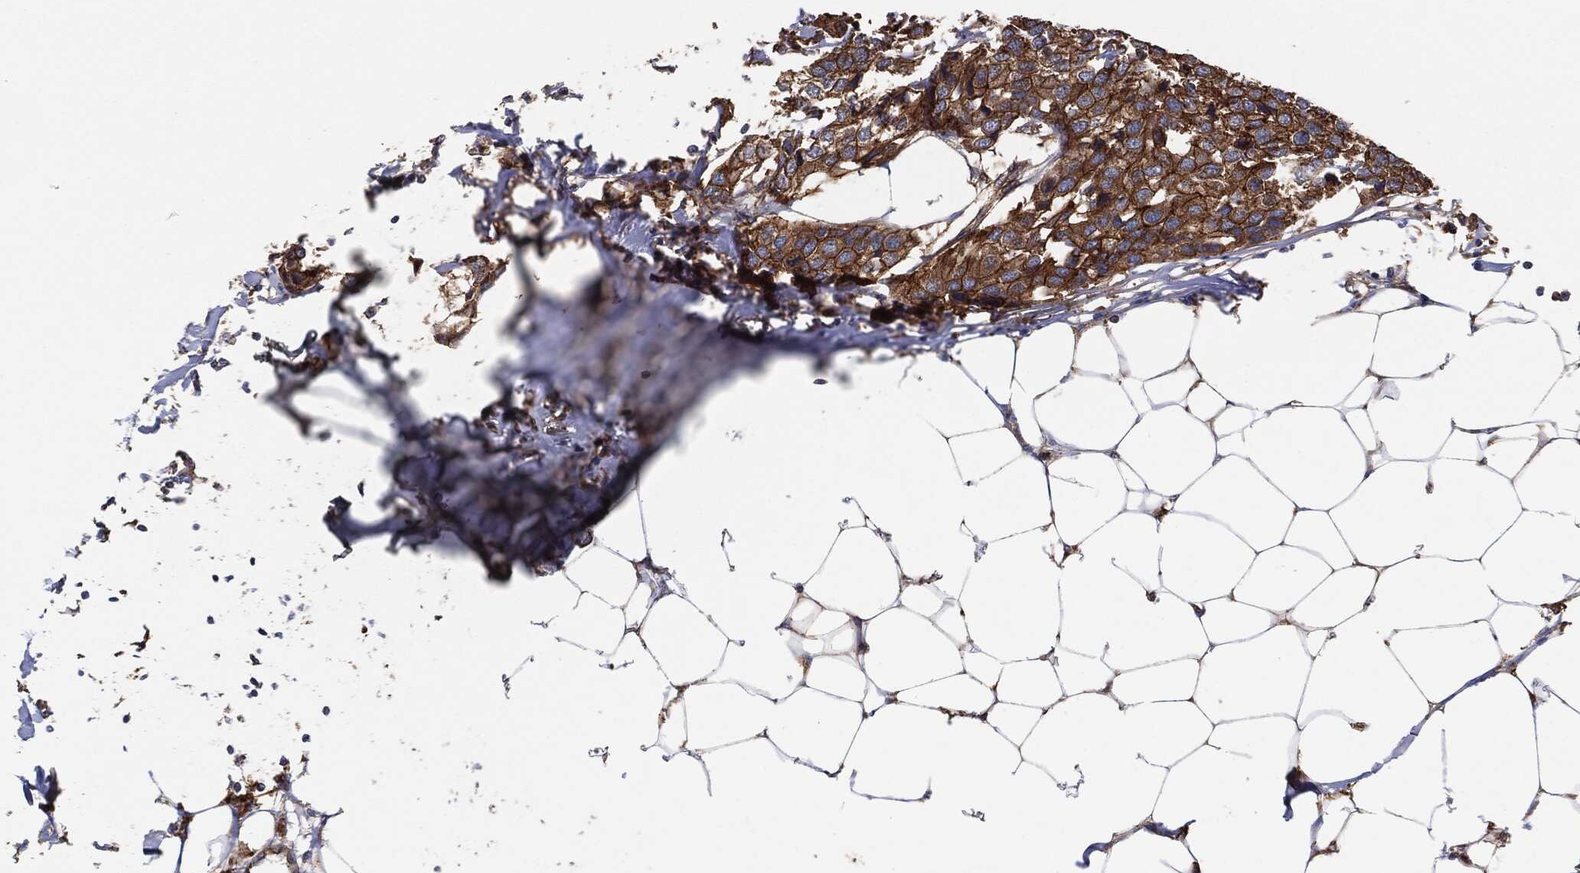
{"staining": {"intensity": "strong", "quantity": ">75%", "location": "cytoplasmic/membranous"}, "tissue": "breast cancer", "cell_type": "Tumor cells", "image_type": "cancer", "snomed": [{"axis": "morphology", "description": "Duct carcinoma"}, {"axis": "topography", "description": "Breast"}], "caption": "High-magnification brightfield microscopy of breast invasive ductal carcinoma stained with DAB (brown) and counterstained with hematoxylin (blue). tumor cells exhibit strong cytoplasmic/membranous positivity is seen in approximately>75% of cells.", "gene": "CTNNA1", "patient": {"sex": "female", "age": 80}}